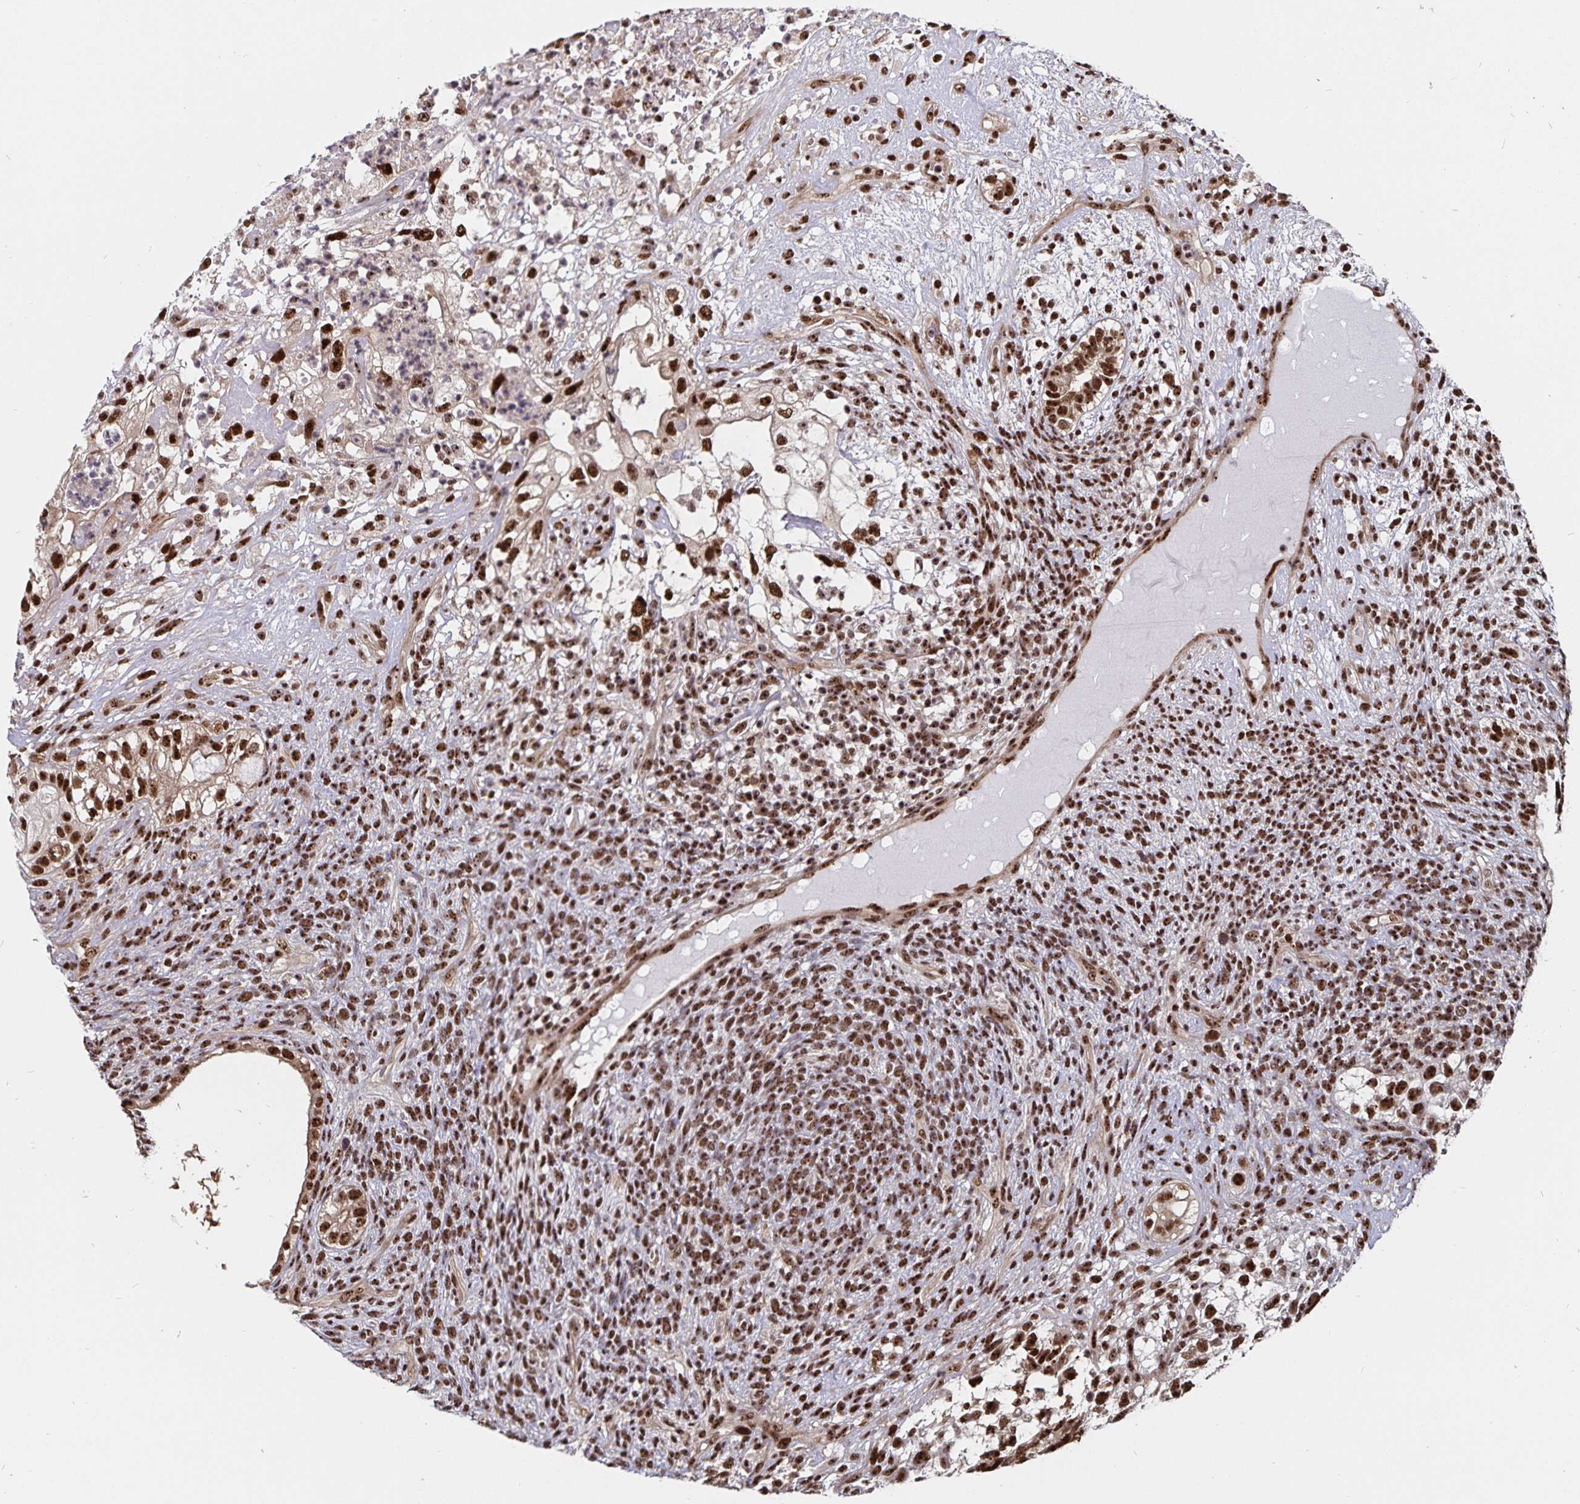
{"staining": {"intensity": "strong", "quantity": ">75%", "location": "nuclear"}, "tissue": "testis cancer", "cell_type": "Tumor cells", "image_type": "cancer", "snomed": [{"axis": "morphology", "description": "Seminoma, NOS"}, {"axis": "morphology", "description": "Carcinoma, Embryonal, NOS"}, {"axis": "topography", "description": "Testis"}], "caption": "Protein analysis of testis cancer (seminoma) tissue demonstrates strong nuclear staining in approximately >75% of tumor cells. (IHC, brightfield microscopy, high magnification).", "gene": "LAS1L", "patient": {"sex": "male", "age": 41}}